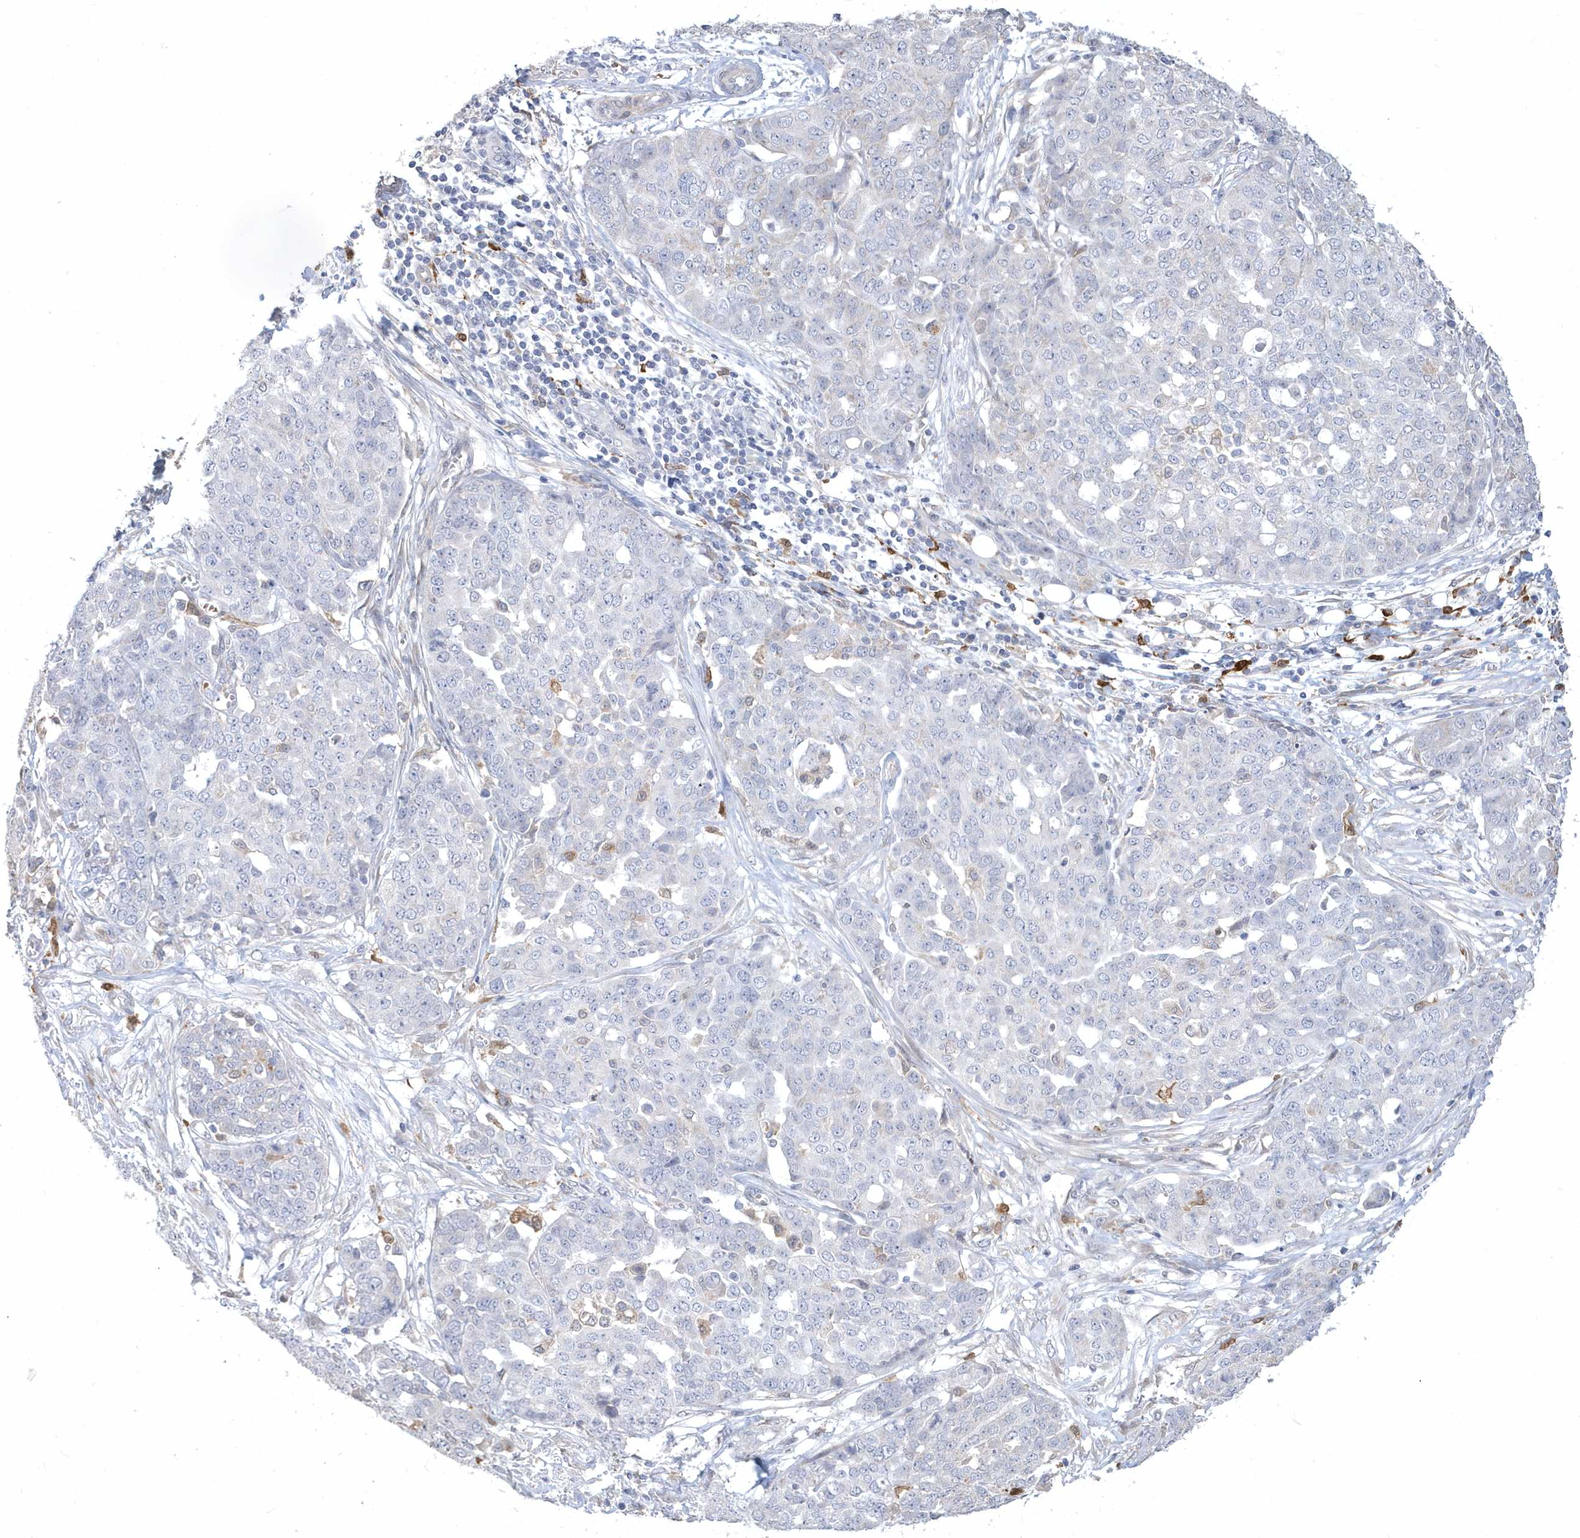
{"staining": {"intensity": "negative", "quantity": "none", "location": "none"}, "tissue": "ovarian cancer", "cell_type": "Tumor cells", "image_type": "cancer", "snomed": [{"axis": "morphology", "description": "Cystadenocarcinoma, serous, NOS"}, {"axis": "topography", "description": "Soft tissue"}, {"axis": "topography", "description": "Ovary"}], "caption": "The IHC micrograph has no significant staining in tumor cells of ovarian cancer (serous cystadenocarcinoma) tissue. (Immunohistochemistry, brightfield microscopy, high magnification).", "gene": "TSPEAR", "patient": {"sex": "female", "age": 57}}